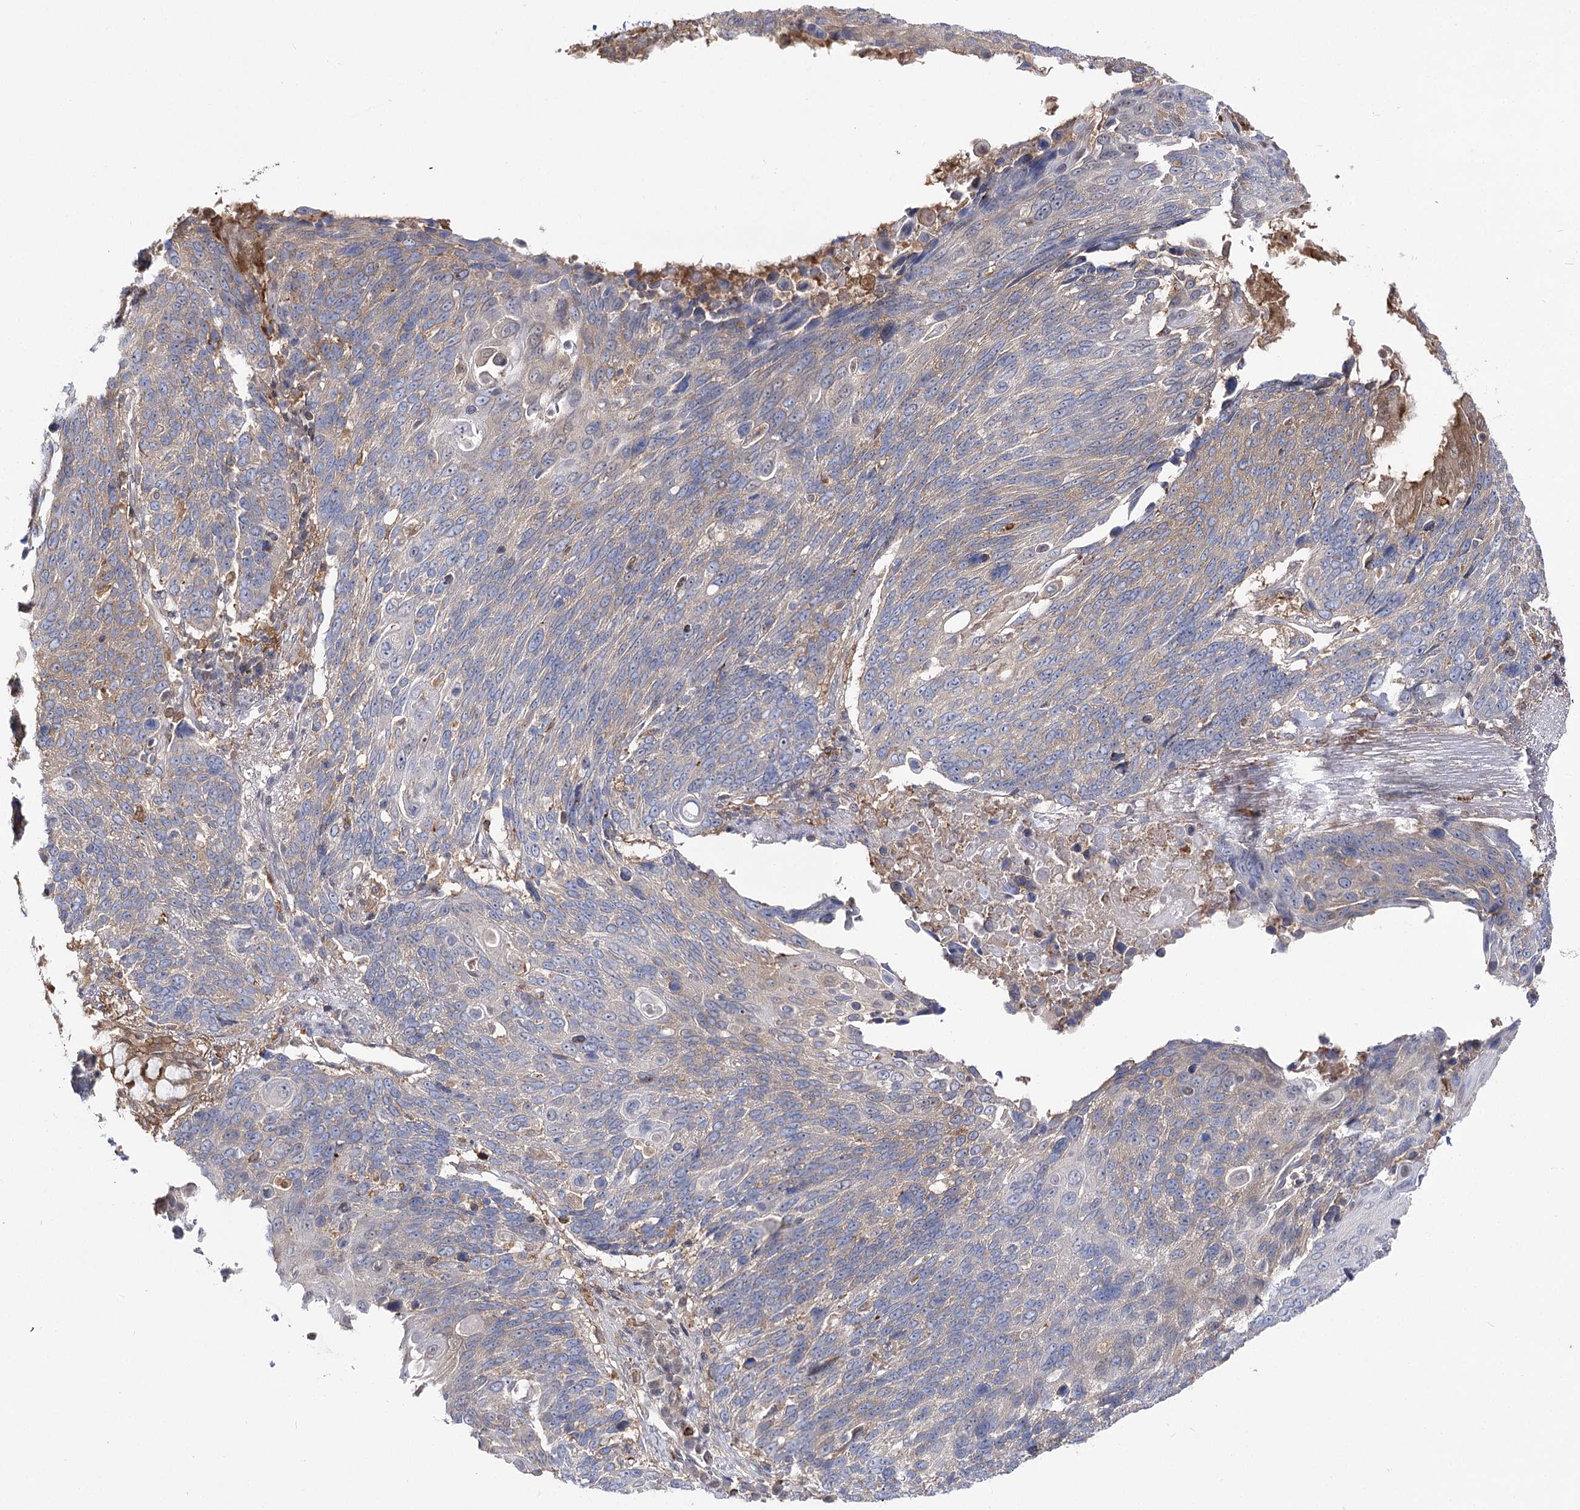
{"staining": {"intensity": "weak", "quantity": "<25%", "location": "cytoplasmic/membranous"}, "tissue": "lung cancer", "cell_type": "Tumor cells", "image_type": "cancer", "snomed": [{"axis": "morphology", "description": "Squamous cell carcinoma, NOS"}, {"axis": "topography", "description": "Lung"}], "caption": "Immunohistochemical staining of squamous cell carcinoma (lung) reveals no significant positivity in tumor cells.", "gene": "UGP2", "patient": {"sex": "male", "age": 66}}